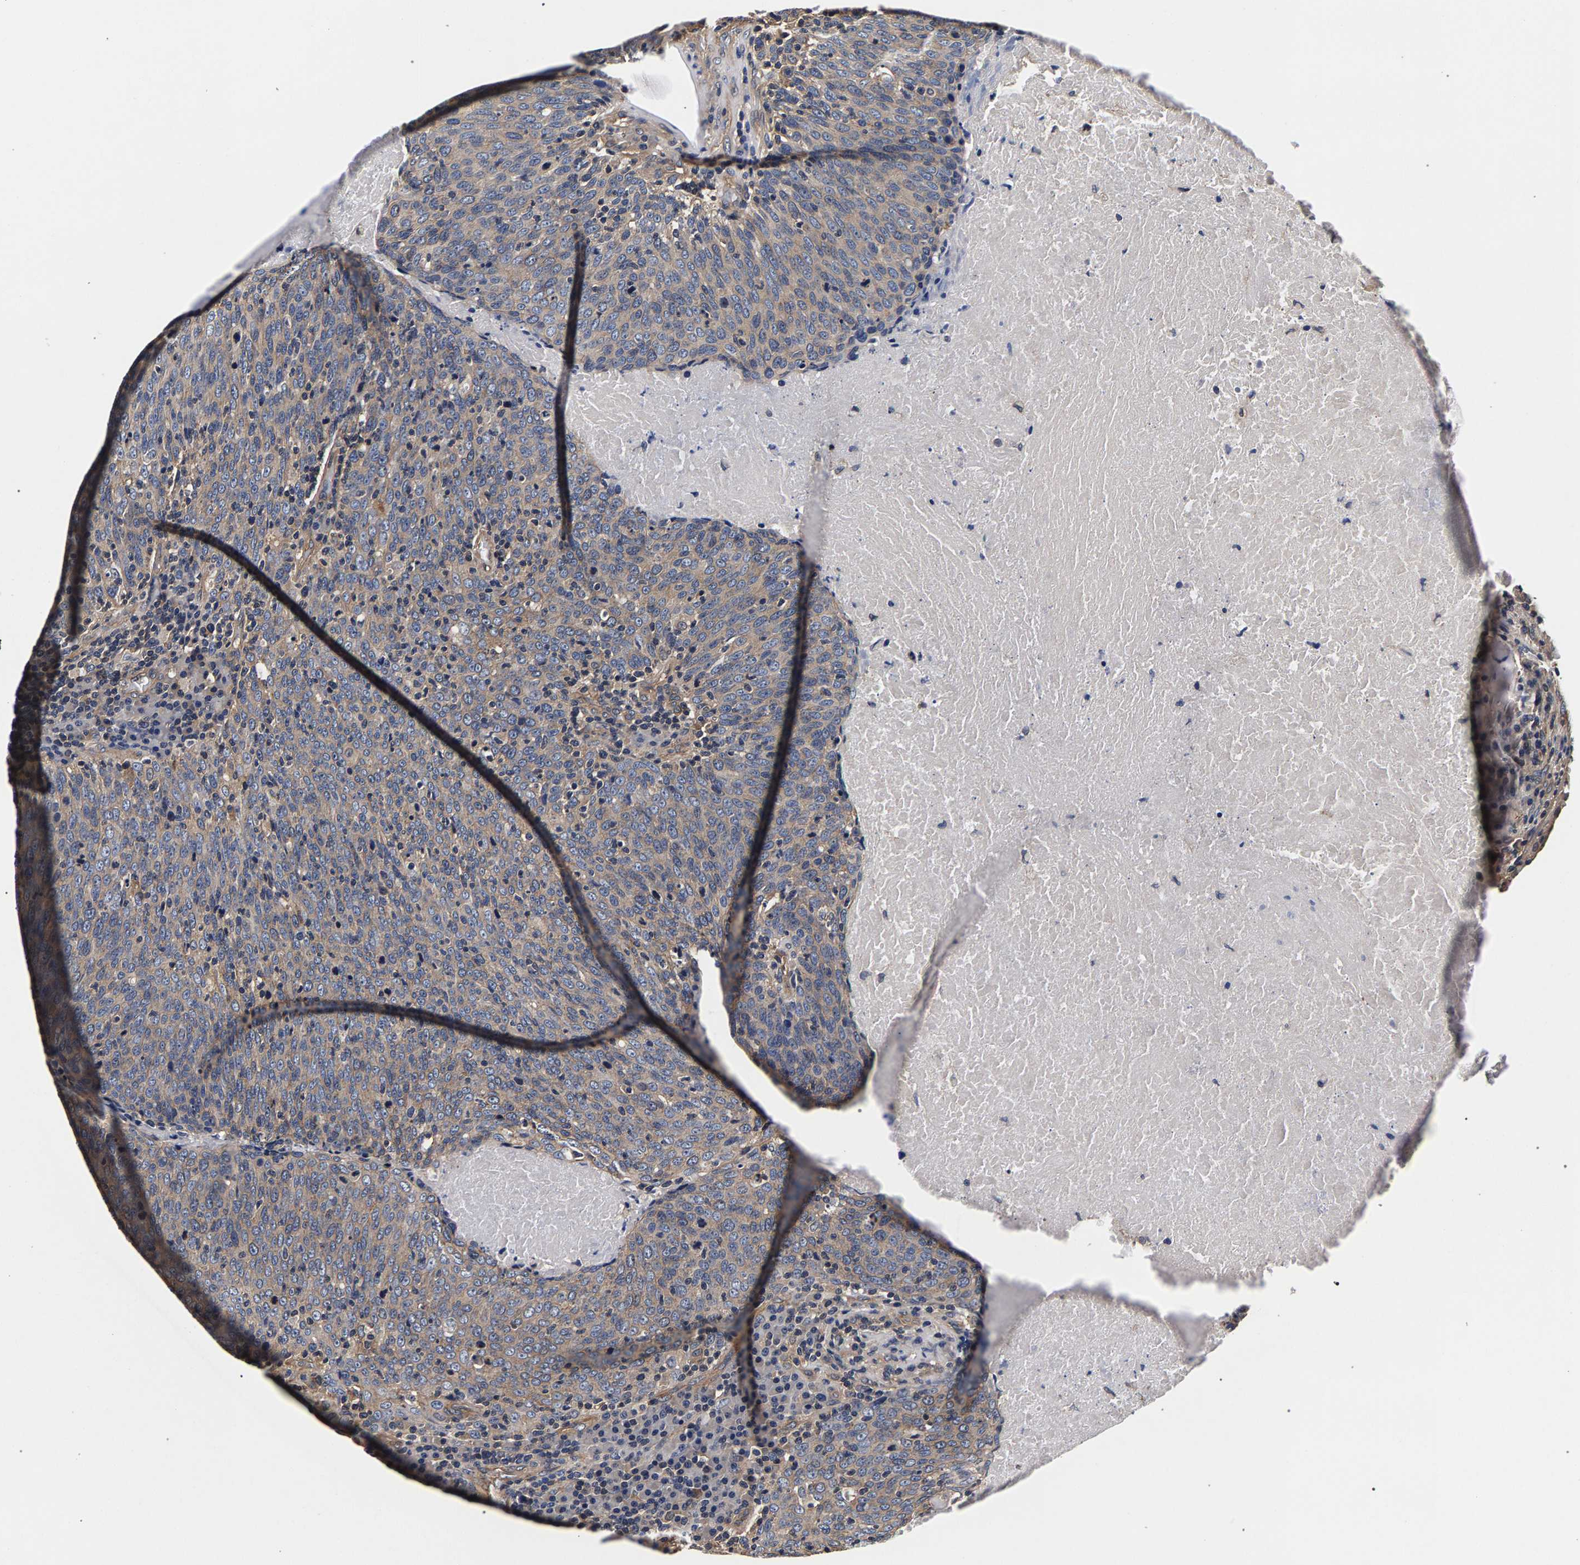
{"staining": {"intensity": "weak", "quantity": ">75%", "location": "cytoplasmic/membranous"}, "tissue": "head and neck cancer", "cell_type": "Tumor cells", "image_type": "cancer", "snomed": [{"axis": "morphology", "description": "Squamous cell carcinoma, NOS"}, {"axis": "morphology", "description": "Squamous cell carcinoma, metastatic, NOS"}, {"axis": "topography", "description": "Lymph node"}, {"axis": "topography", "description": "Head-Neck"}], "caption": "Immunohistochemistry photomicrograph of head and neck cancer stained for a protein (brown), which reveals low levels of weak cytoplasmic/membranous expression in approximately >75% of tumor cells.", "gene": "MARCHF7", "patient": {"sex": "male", "age": 62}}